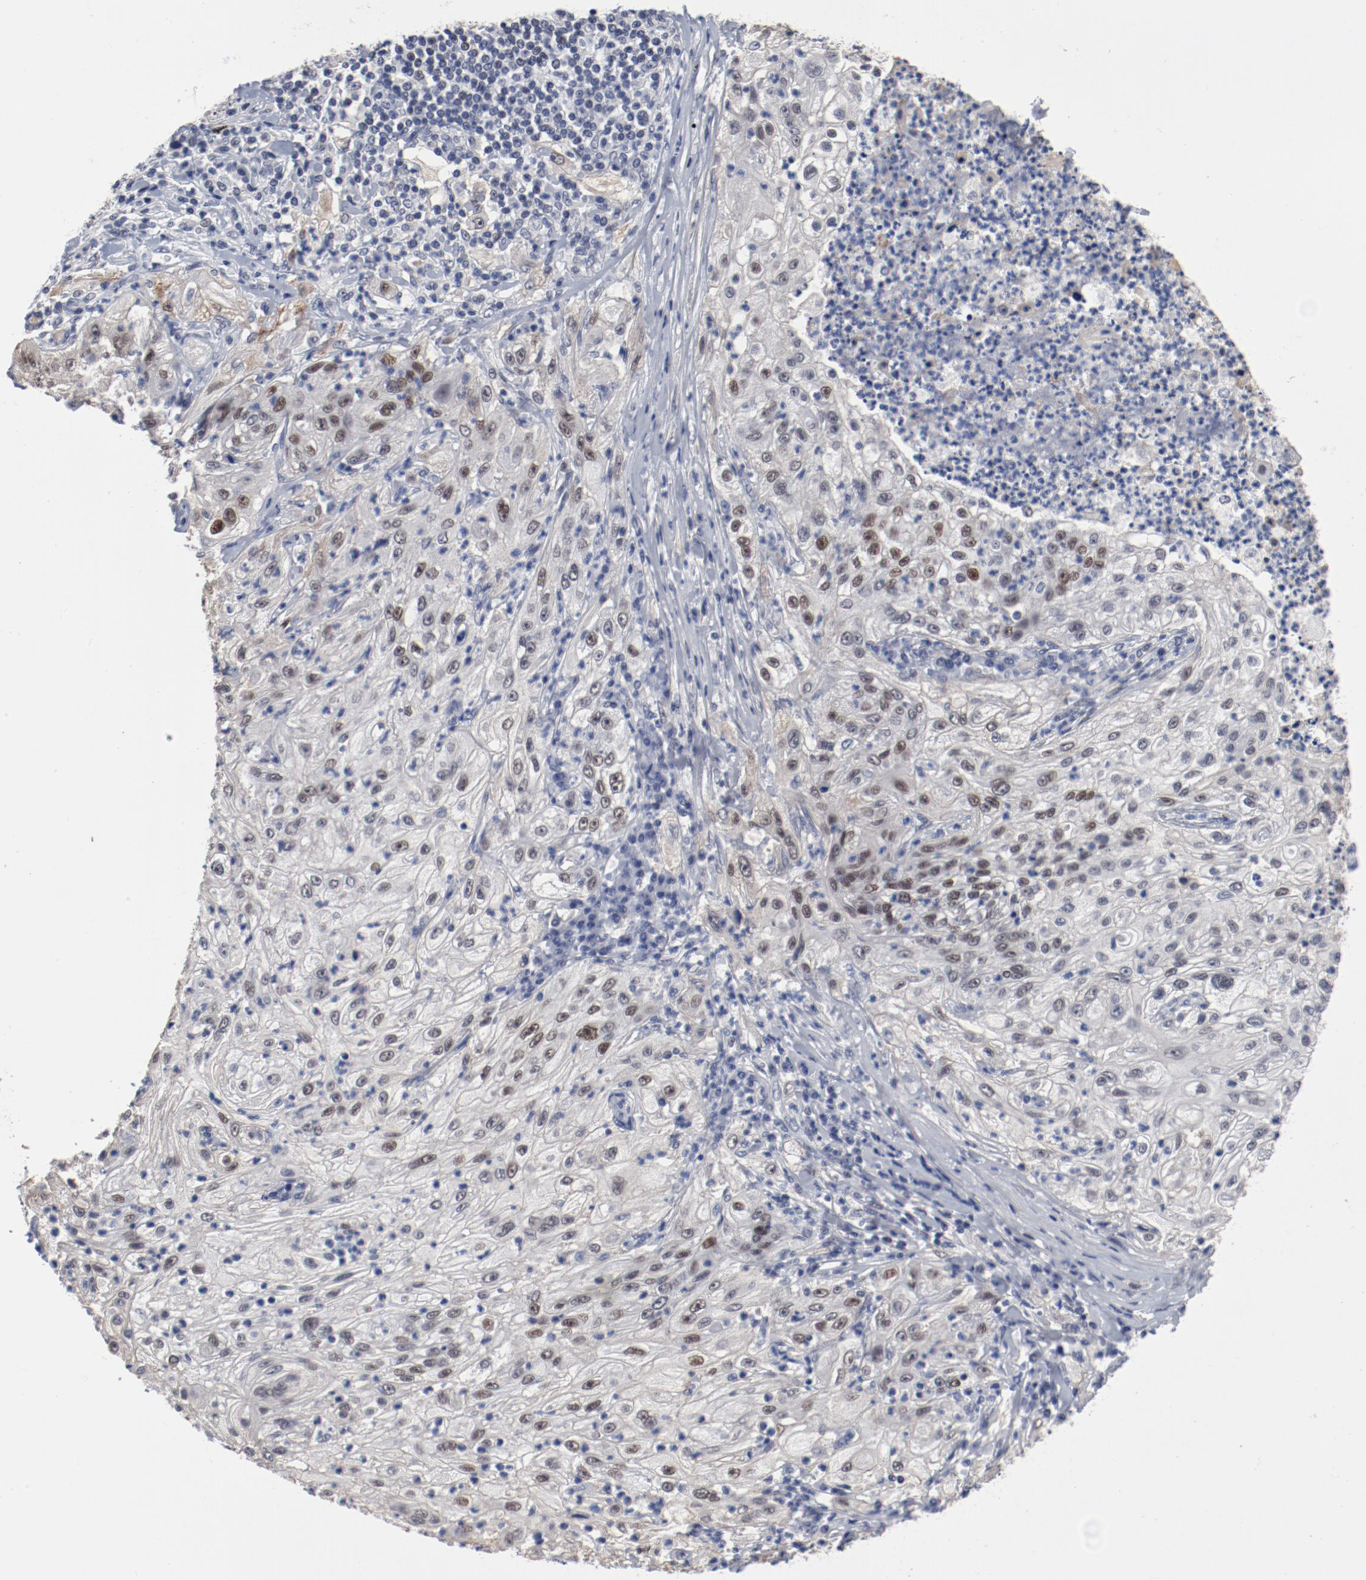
{"staining": {"intensity": "weak", "quantity": "25%-75%", "location": "nuclear"}, "tissue": "lung cancer", "cell_type": "Tumor cells", "image_type": "cancer", "snomed": [{"axis": "morphology", "description": "Inflammation, NOS"}, {"axis": "morphology", "description": "Squamous cell carcinoma, NOS"}, {"axis": "topography", "description": "Lymph node"}, {"axis": "topography", "description": "Soft tissue"}, {"axis": "topography", "description": "Lung"}], "caption": "Squamous cell carcinoma (lung) stained with a brown dye displays weak nuclear positive staining in about 25%-75% of tumor cells.", "gene": "ANKLE2", "patient": {"sex": "male", "age": 66}}